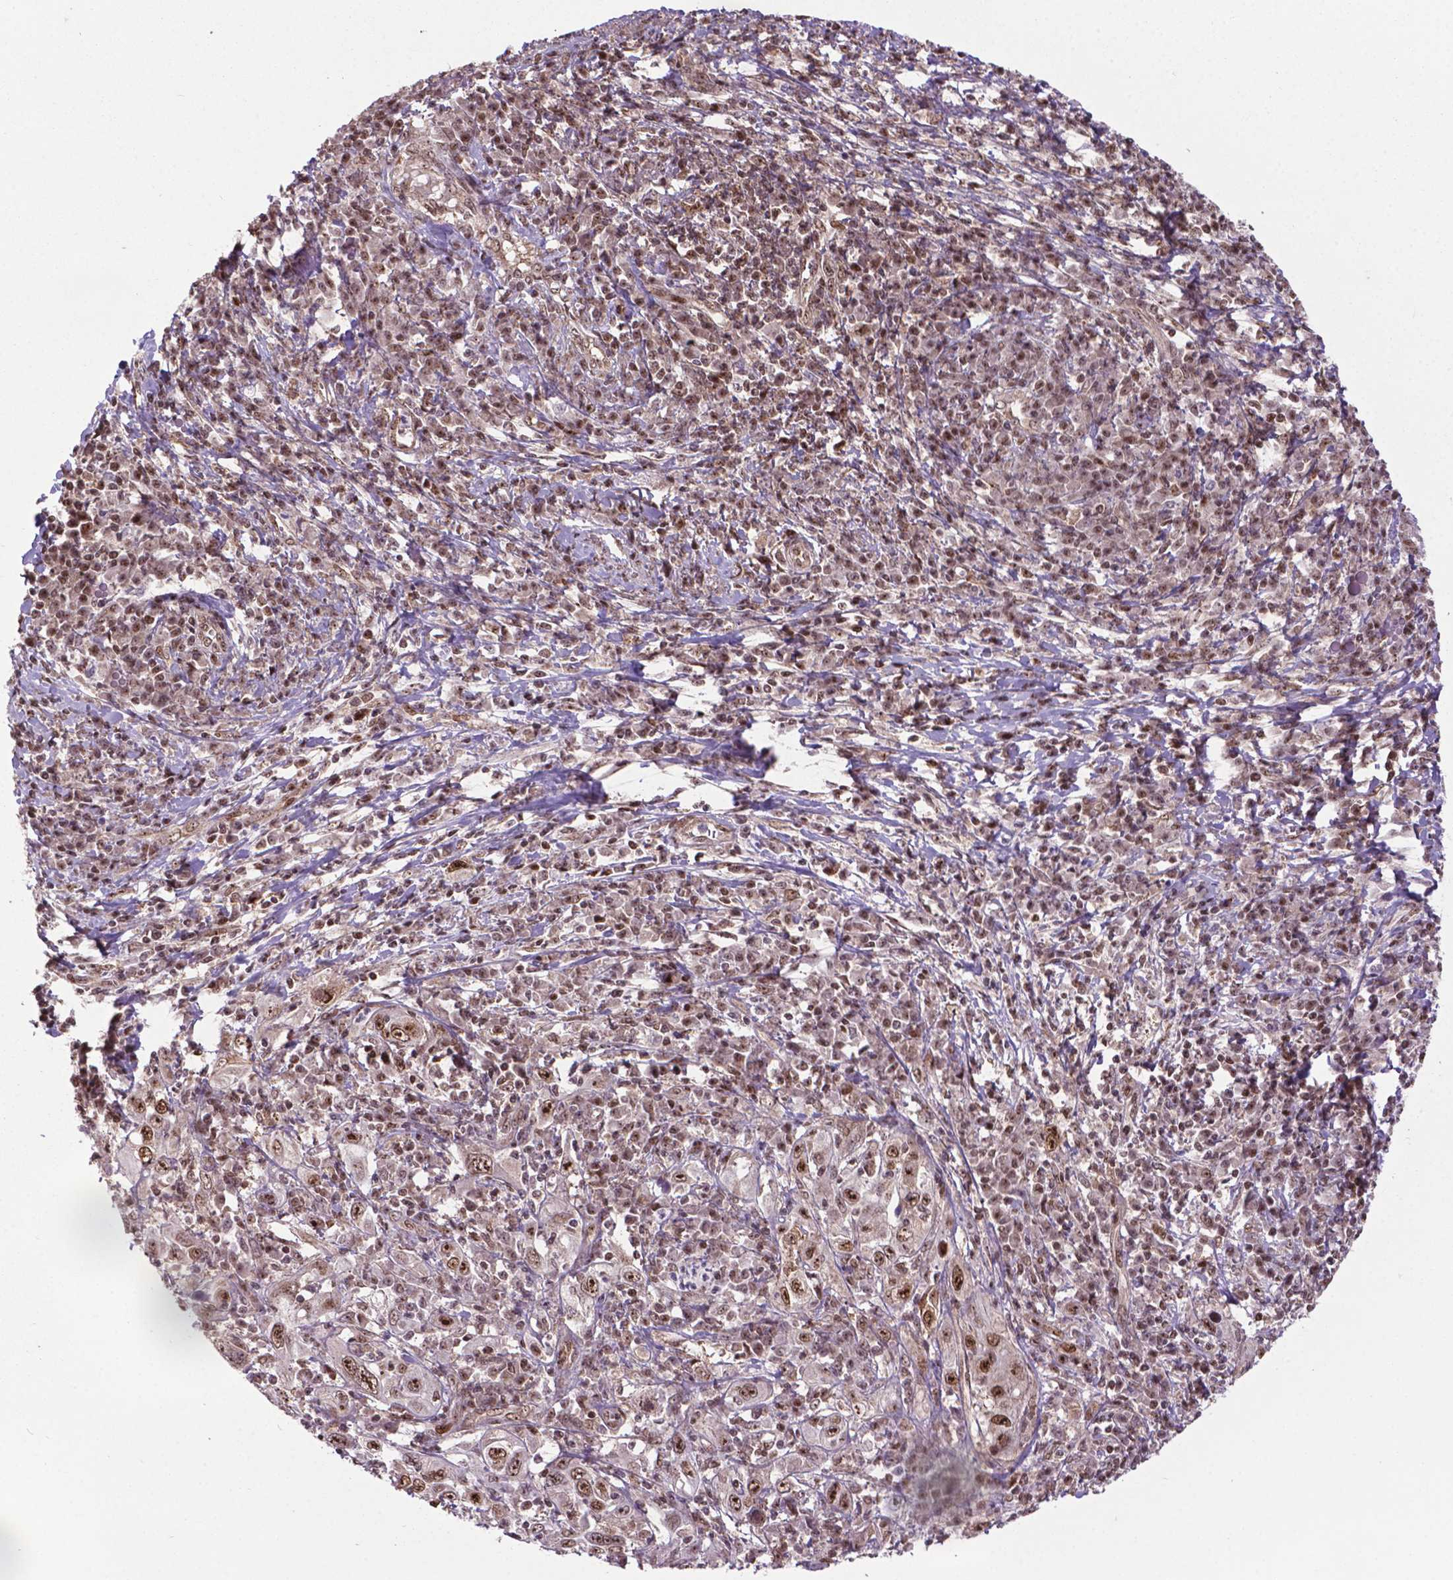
{"staining": {"intensity": "moderate", "quantity": ">75%", "location": "nuclear"}, "tissue": "cervical cancer", "cell_type": "Tumor cells", "image_type": "cancer", "snomed": [{"axis": "morphology", "description": "Squamous cell carcinoma, NOS"}, {"axis": "topography", "description": "Cervix"}], "caption": "Moderate nuclear expression for a protein is seen in approximately >75% of tumor cells of cervical squamous cell carcinoma using immunohistochemistry.", "gene": "CSNK2A1", "patient": {"sex": "female", "age": 46}}